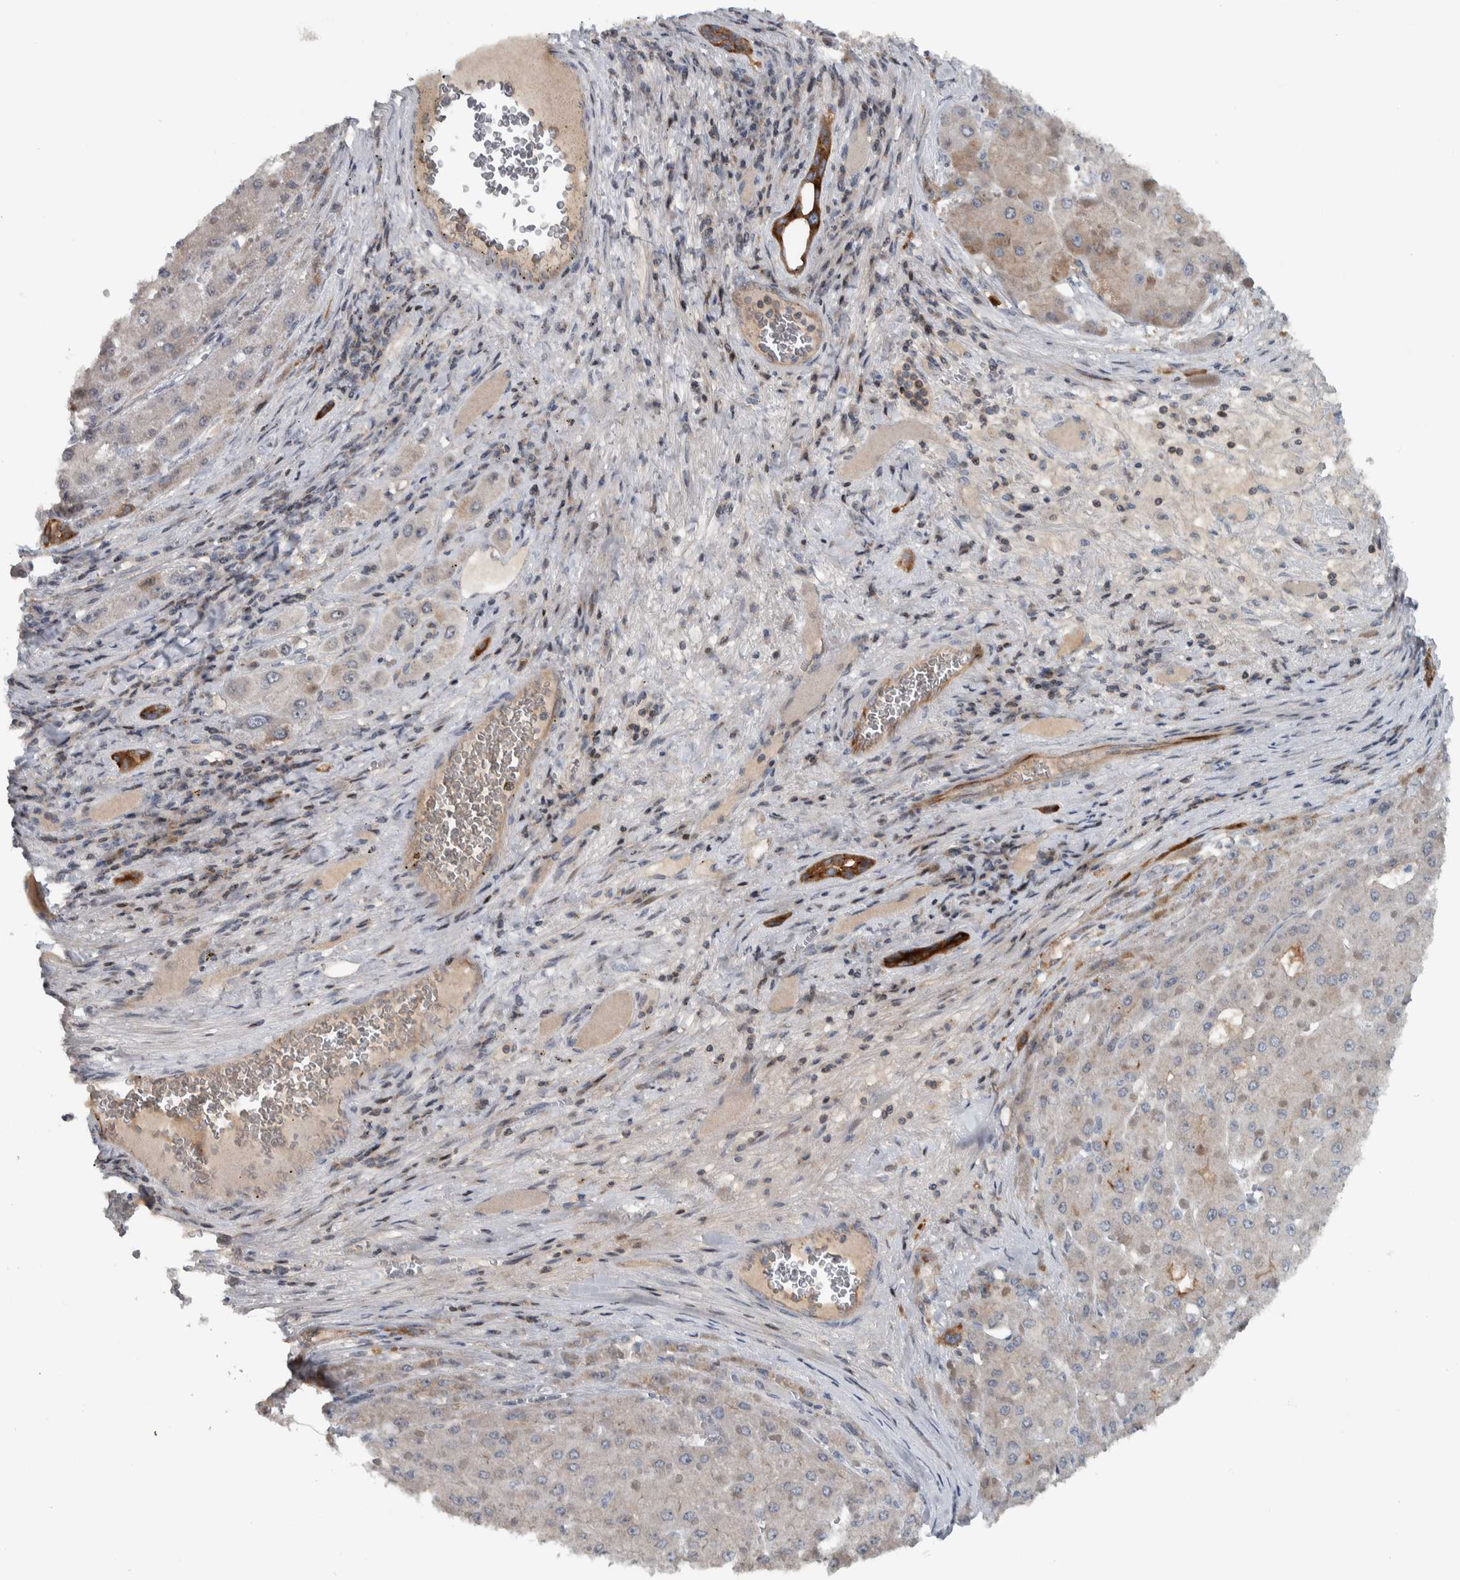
{"staining": {"intensity": "weak", "quantity": "<25%", "location": "cytoplasmic/membranous"}, "tissue": "liver cancer", "cell_type": "Tumor cells", "image_type": "cancer", "snomed": [{"axis": "morphology", "description": "Carcinoma, Hepatocellular, NOS"}, {"axis": "topography", "description": "Liver"}], "caption": "Photomicrograph shows no protein expression in tumor cells of liver cancer tissue.", "gene": "BAIAP2L1", "patient": {"sex": "female", "age": 73}}